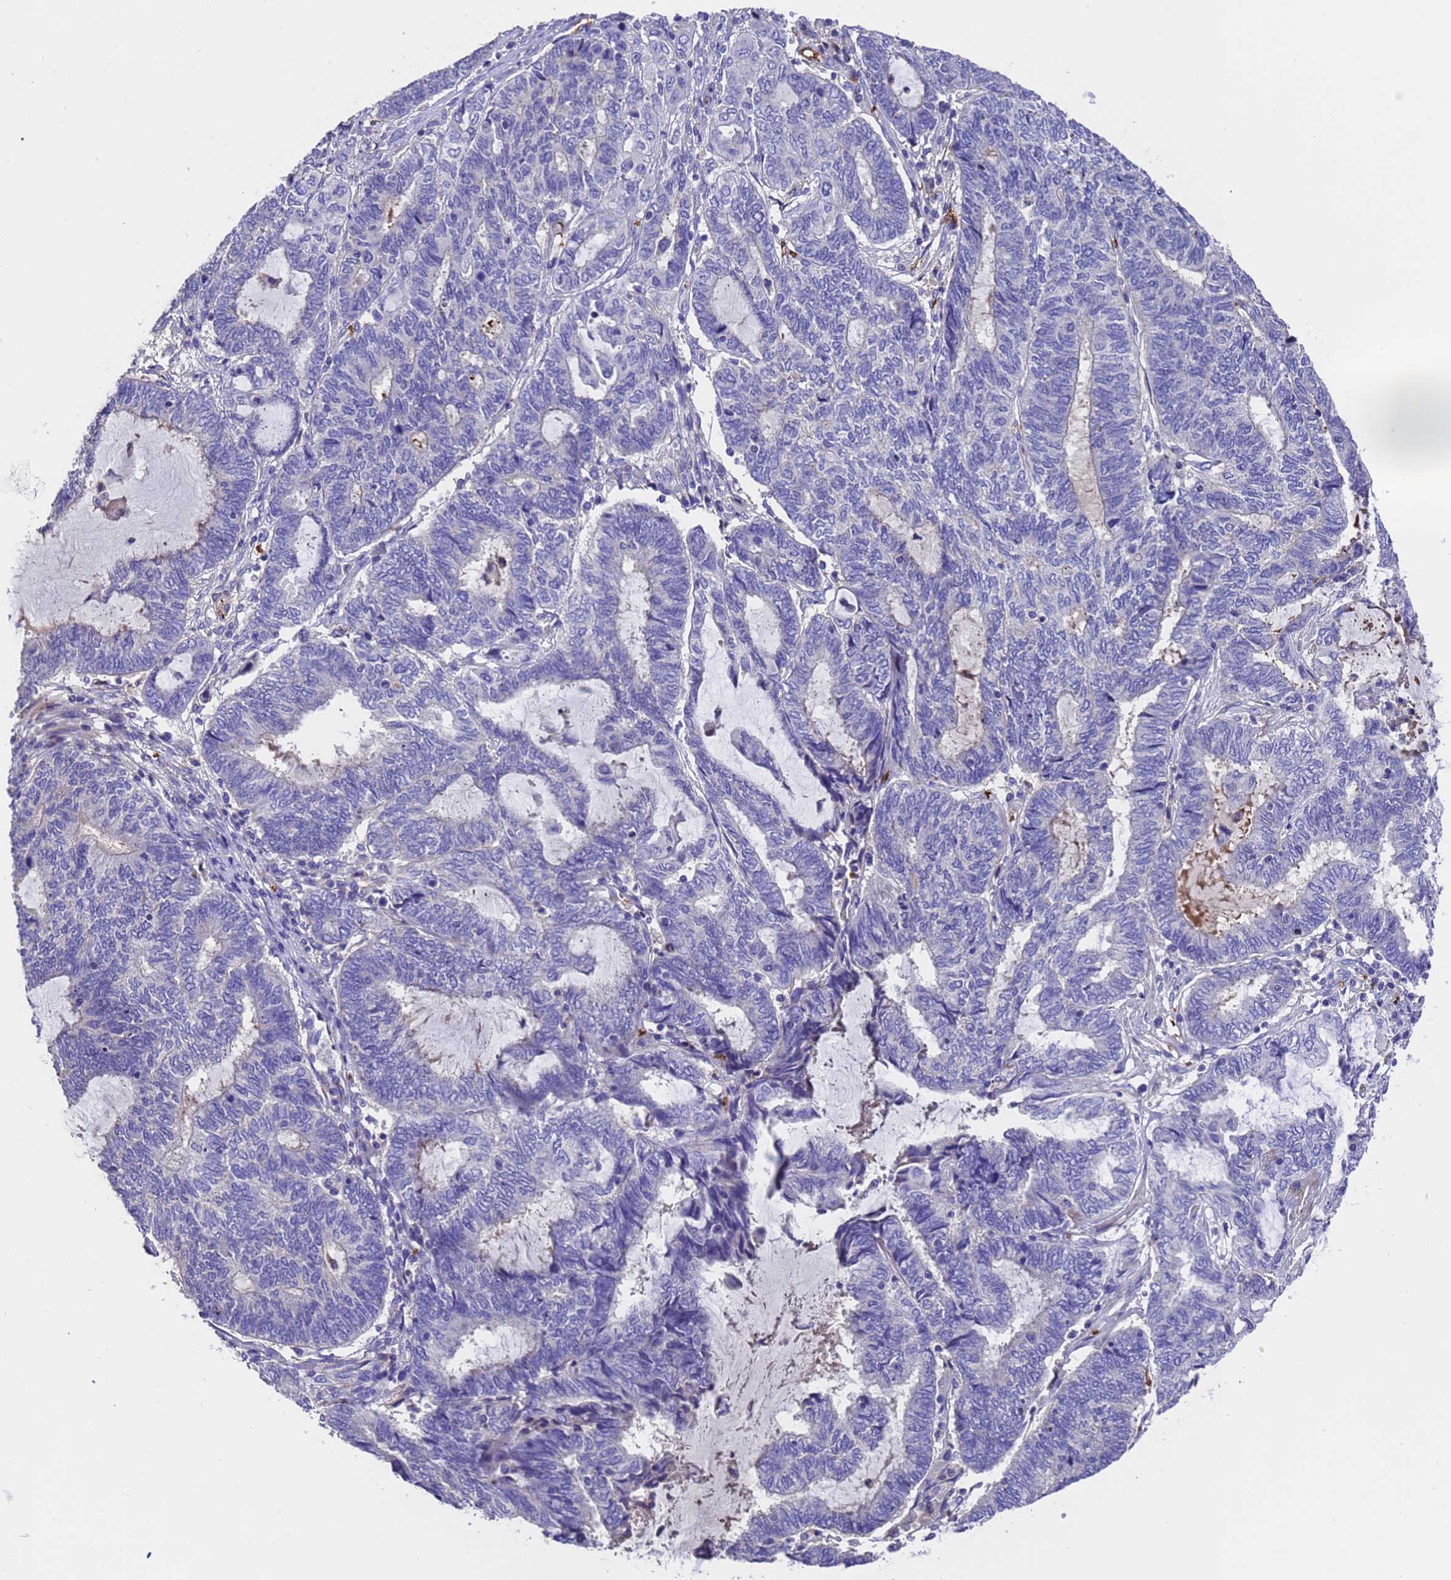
{"staining": {"intensity": "negative", "quantity": "none", "location": "none"}, "tissue": "endometrial cancer", "cell_type": "Tumor cells", "image_type": "cancer", "snomed": [{"axis": "morphology", "description": "Adenocarcinoma, NOS"}, {"axis": "topography", "description": "Uterus"}, {"axis": "topography", "description": "Endometrium"}], "caption": "Tumor cells are negative for brown protein staining in endometrial cancer.", "gene": "ELP6", "patient": {"sex": "female", "age": 70}}